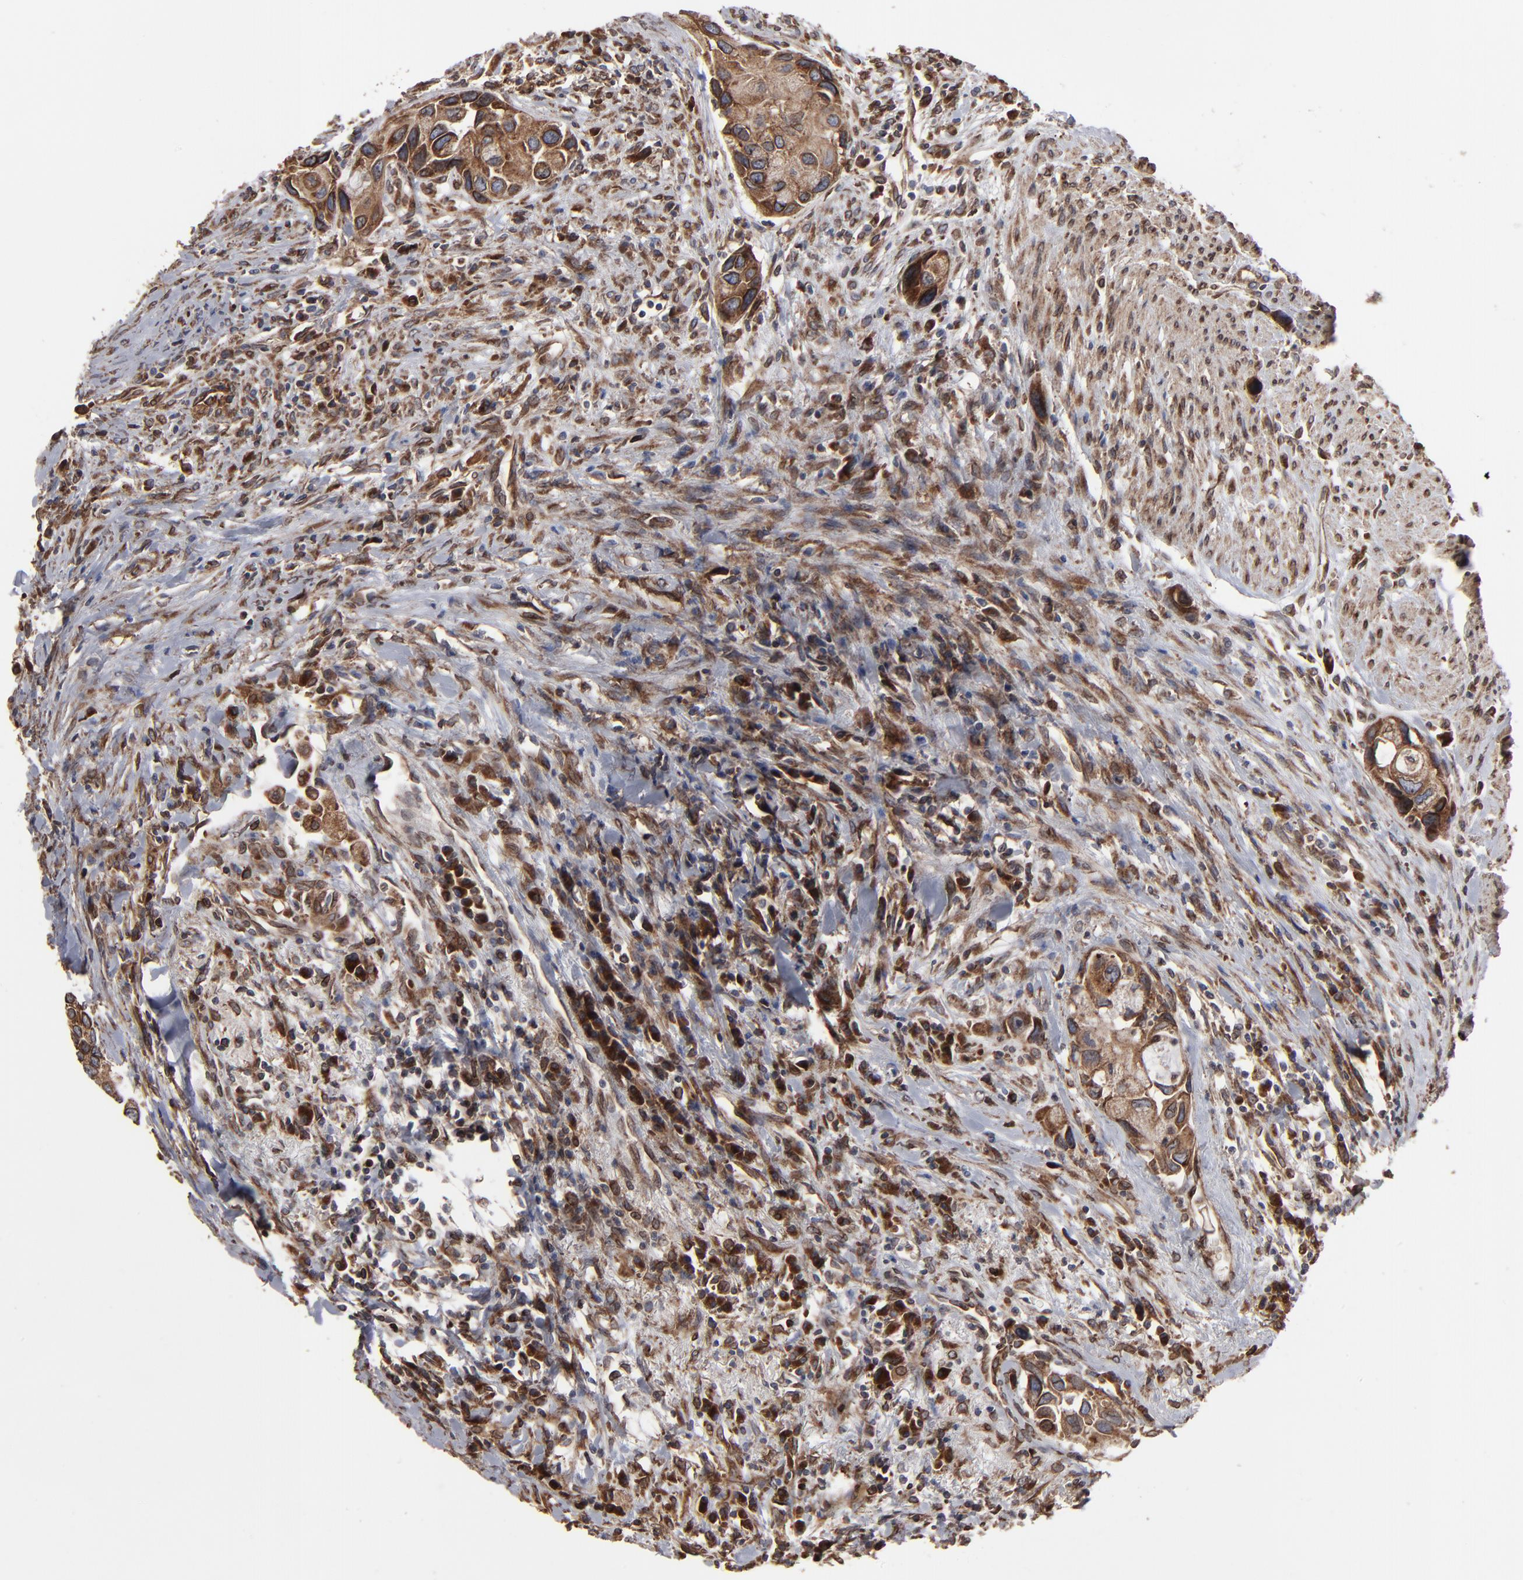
{"staining": {"intensity": "strong", "quantity": ">75%", "location": "cytoplasmic/membranous"}, "tissue": "urothelial cancer", "cell_type": "Tumor cells", "image_type": "cancer", "snomed": [{"axis": "morphology", "description": "Urothelial carcinoma, High grade"}, {"axis": "topography", "description": "Urinary bladder"}], "caption": "Immunohistochemical staining of human urothelial cancer reveals high levels of strong cytoplasmic/membranous staining in about >75% of tumor cells.", "gene": "CNIH1", "patient": {"sex": "male", "age": 66}}